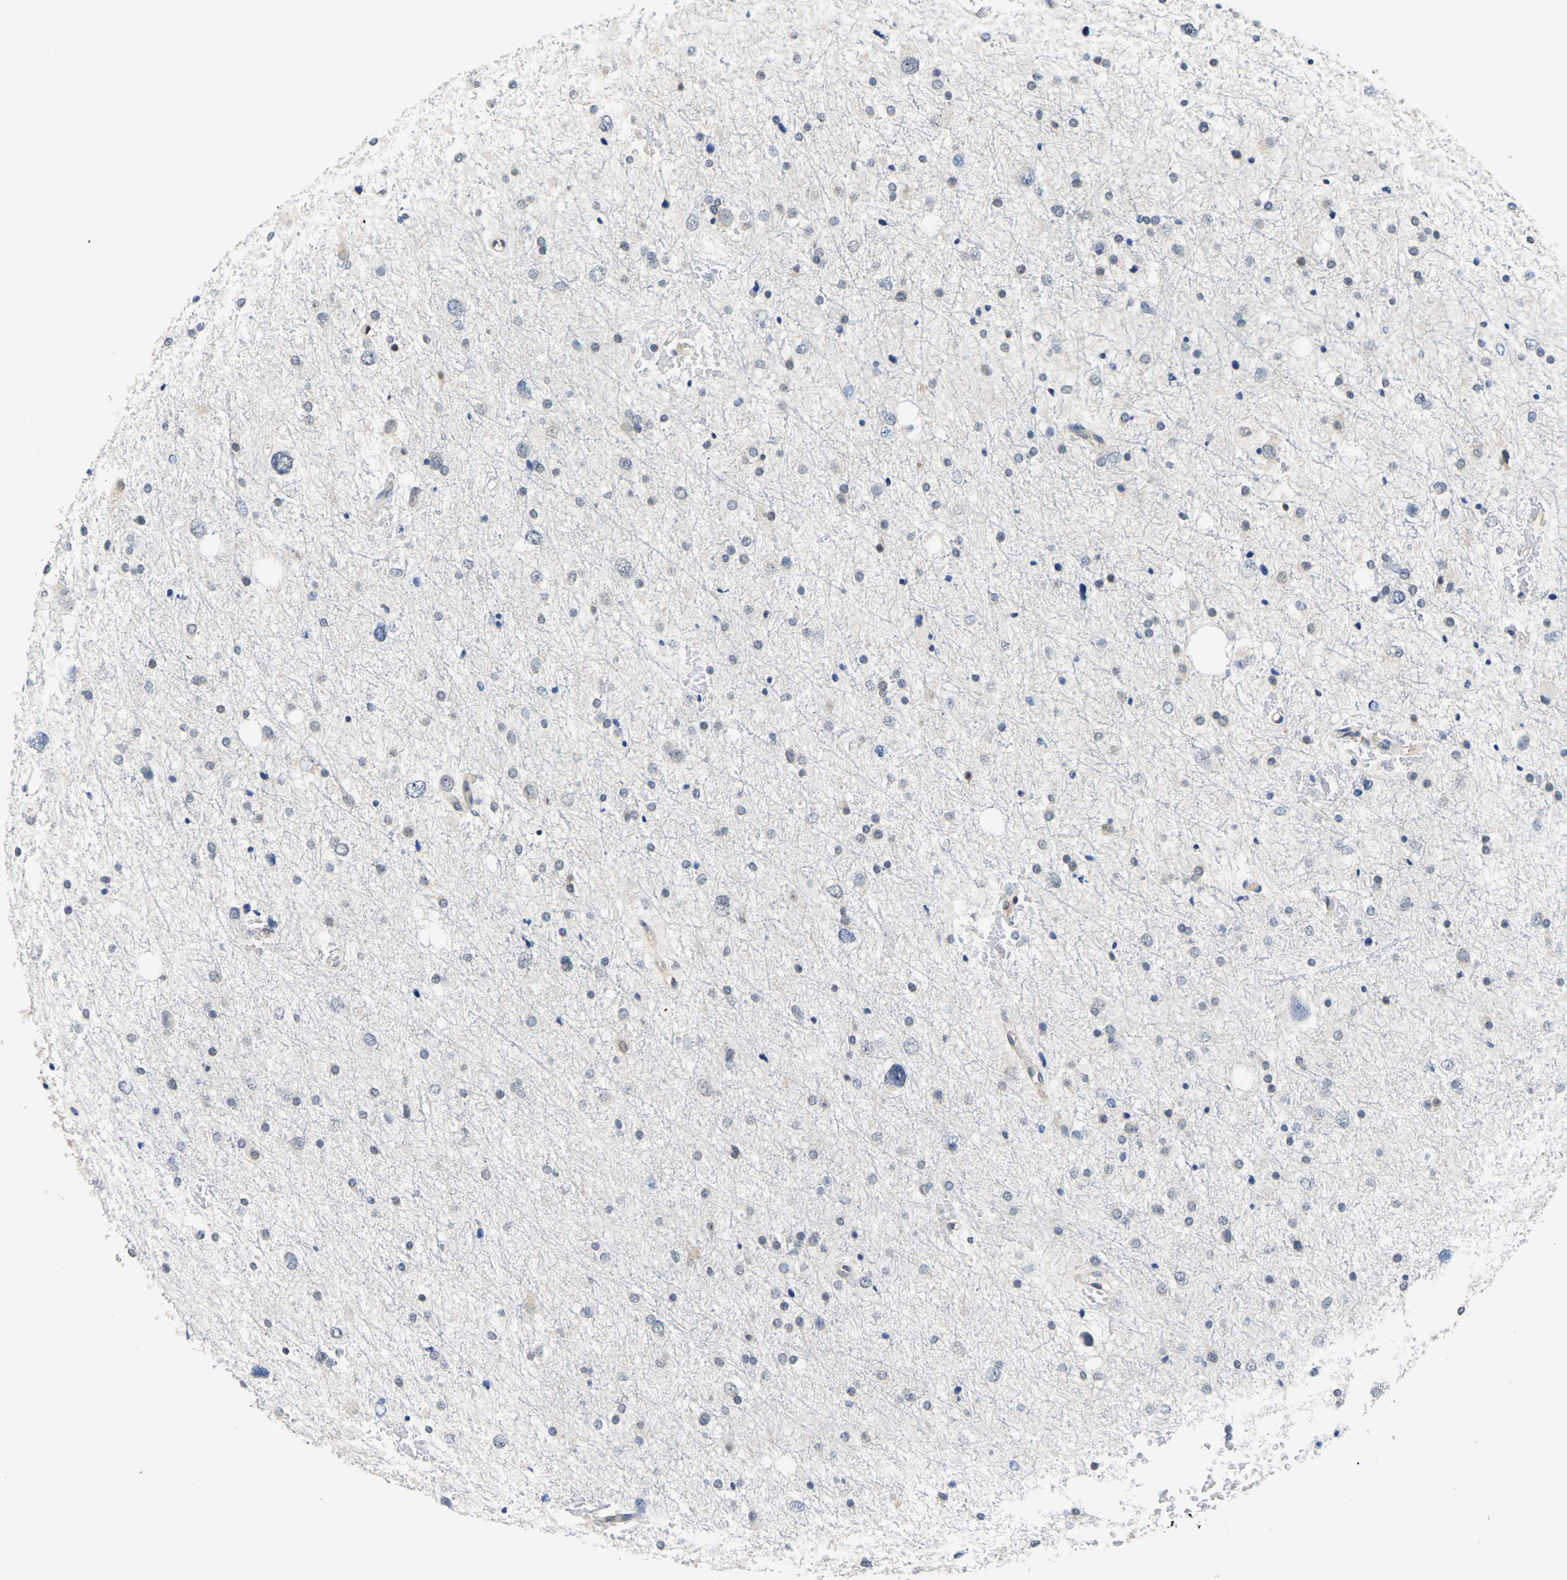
{"staining": {"intensity": "weak", "quantity": "<25%", "location": "cytoplasmic/membranous"}, "tissue": "glioma", "cell_type": "Tumor cells", "image_type": "cancer", "snomed": [{"axis": "morphology", "description": "Glioma, malignant, Low grade"}, {"axis": "topography", "description": "Brain"}], "caption": "DAB (3,3'-diaminobenzidine) immunohistochemical staining of malignant glioma (low-grade) displays no significant positivity in tumor cells. (DAB (3,3'-diaminobenzidine) immunohistochemistry (IHC), high magnification).", "gene": "AHNAK", "patient": {"sex": "female", "age": 37}}